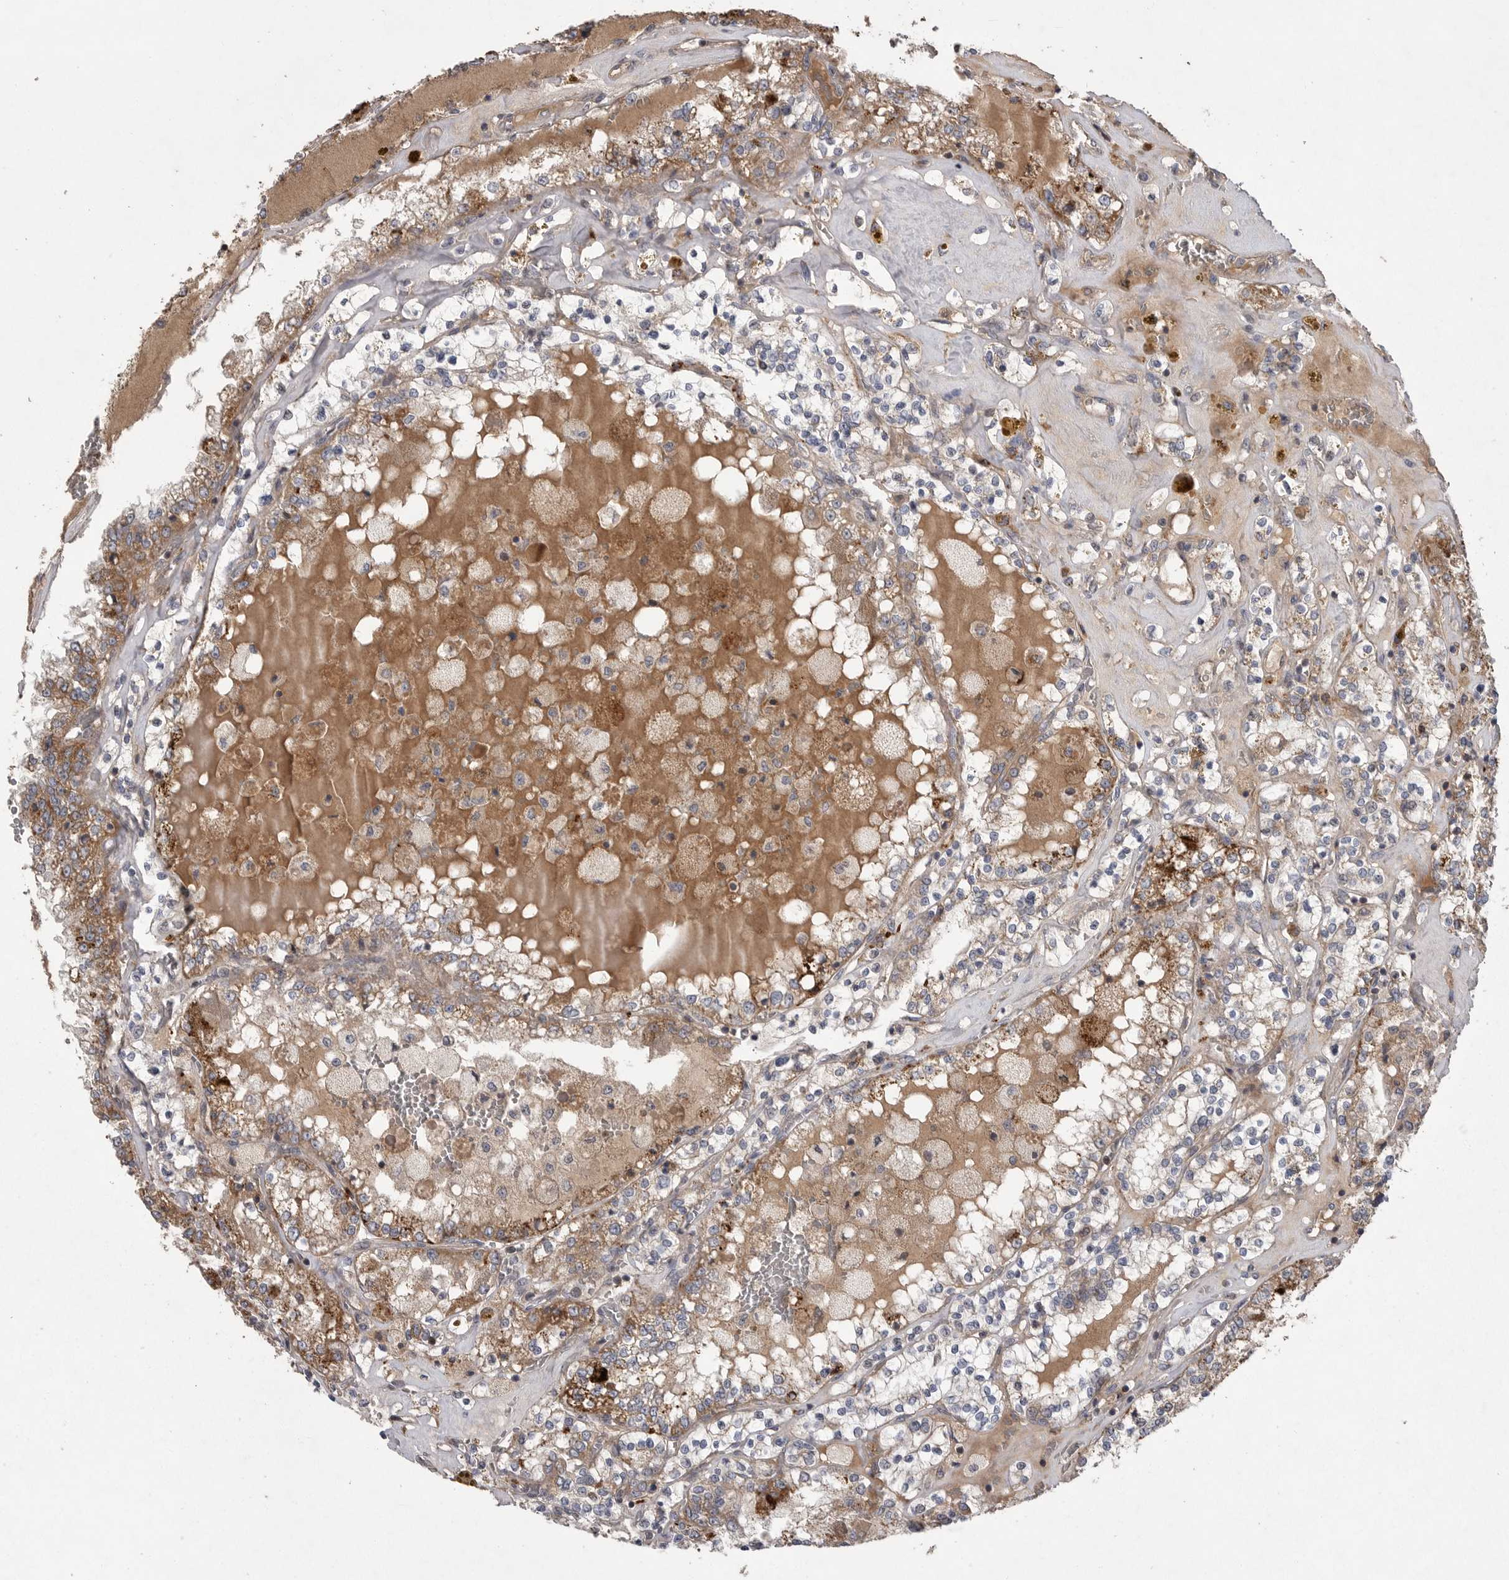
{"staining": {"intensity": "moderate", "quantity": "25%-75%", "location": "cytoplasmic/membranous"}, "tissue": "renal cancer", "cell_type": "Tumor cells", "image_type": "cancer", "snomed": [{"axis": "morphology", "description": "Adenocarcinoma, NOS"}, {"axis": "topography", "description": "Kidney"}], "caption": "Renal cancer (adenocarcinoma) tissue demonstrates moderate cytoplasmic/membranous staining in about 25%-75% of tumor cells, visualized by immunohistochemistry.", "gene": "CRP", "patient": {"sex": "female", "age": 56}}